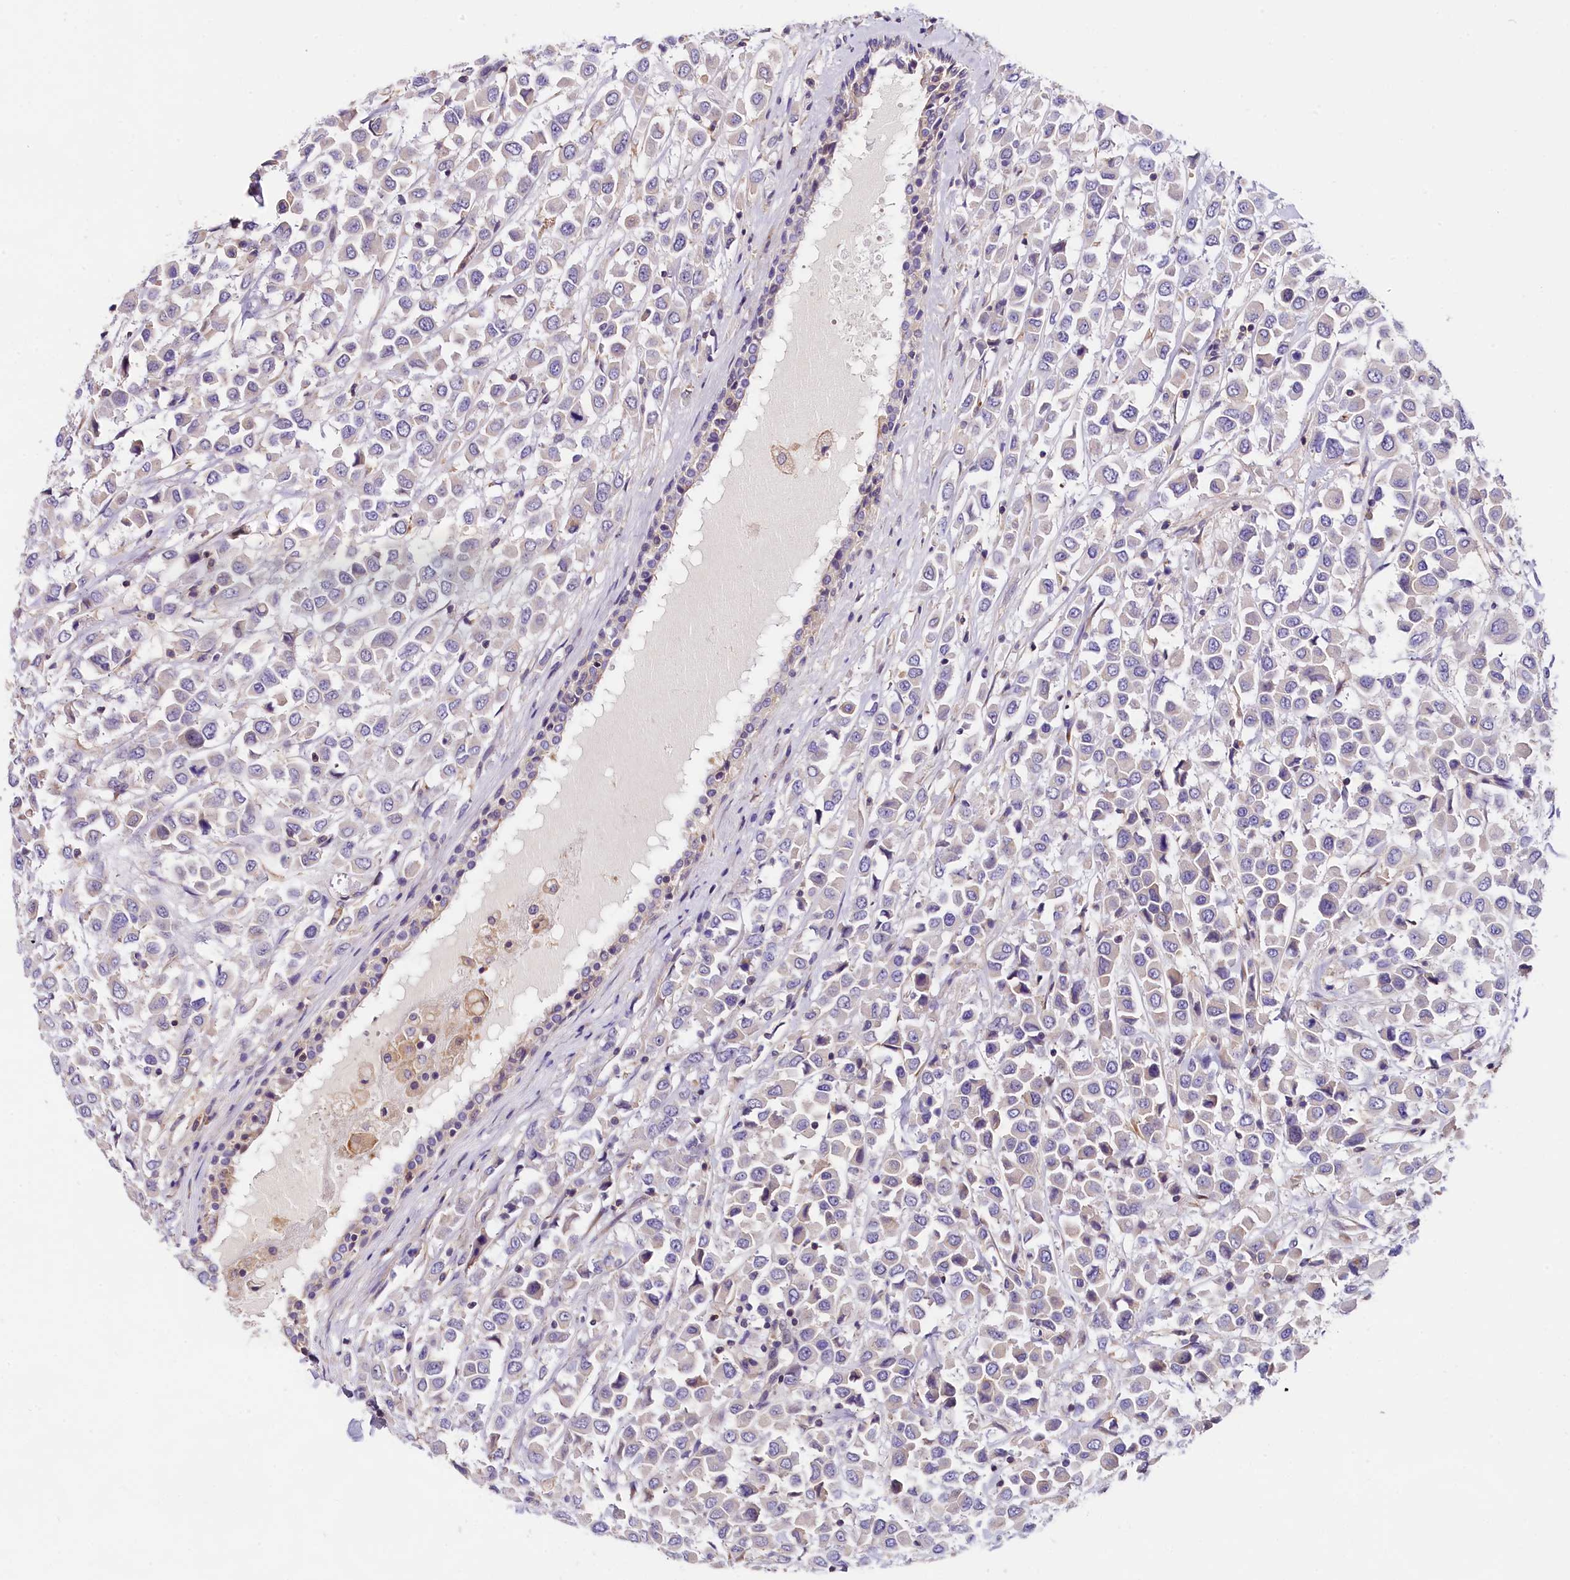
{"staining": {"intensity": "negative", "quantity": "none", "location": "none"}, "tissue": "breast cancer", "cell_type": "Tumor cells", "image_type": "cancer", "snomed": [{"axis": "morphology", "description": "Duct carcinoma"}, {"axis": "topography", "description": "Breast"}], "caption": "Immunohistochemistry histopathology image of neoplastic tissue: breast cancer stained with DAB (3,3'-diaminobenzidine) demonstrates no significant protein positivity in tumor cells.", "gene": "OAS3", "patient": {"sex": "female", "age": 61}}